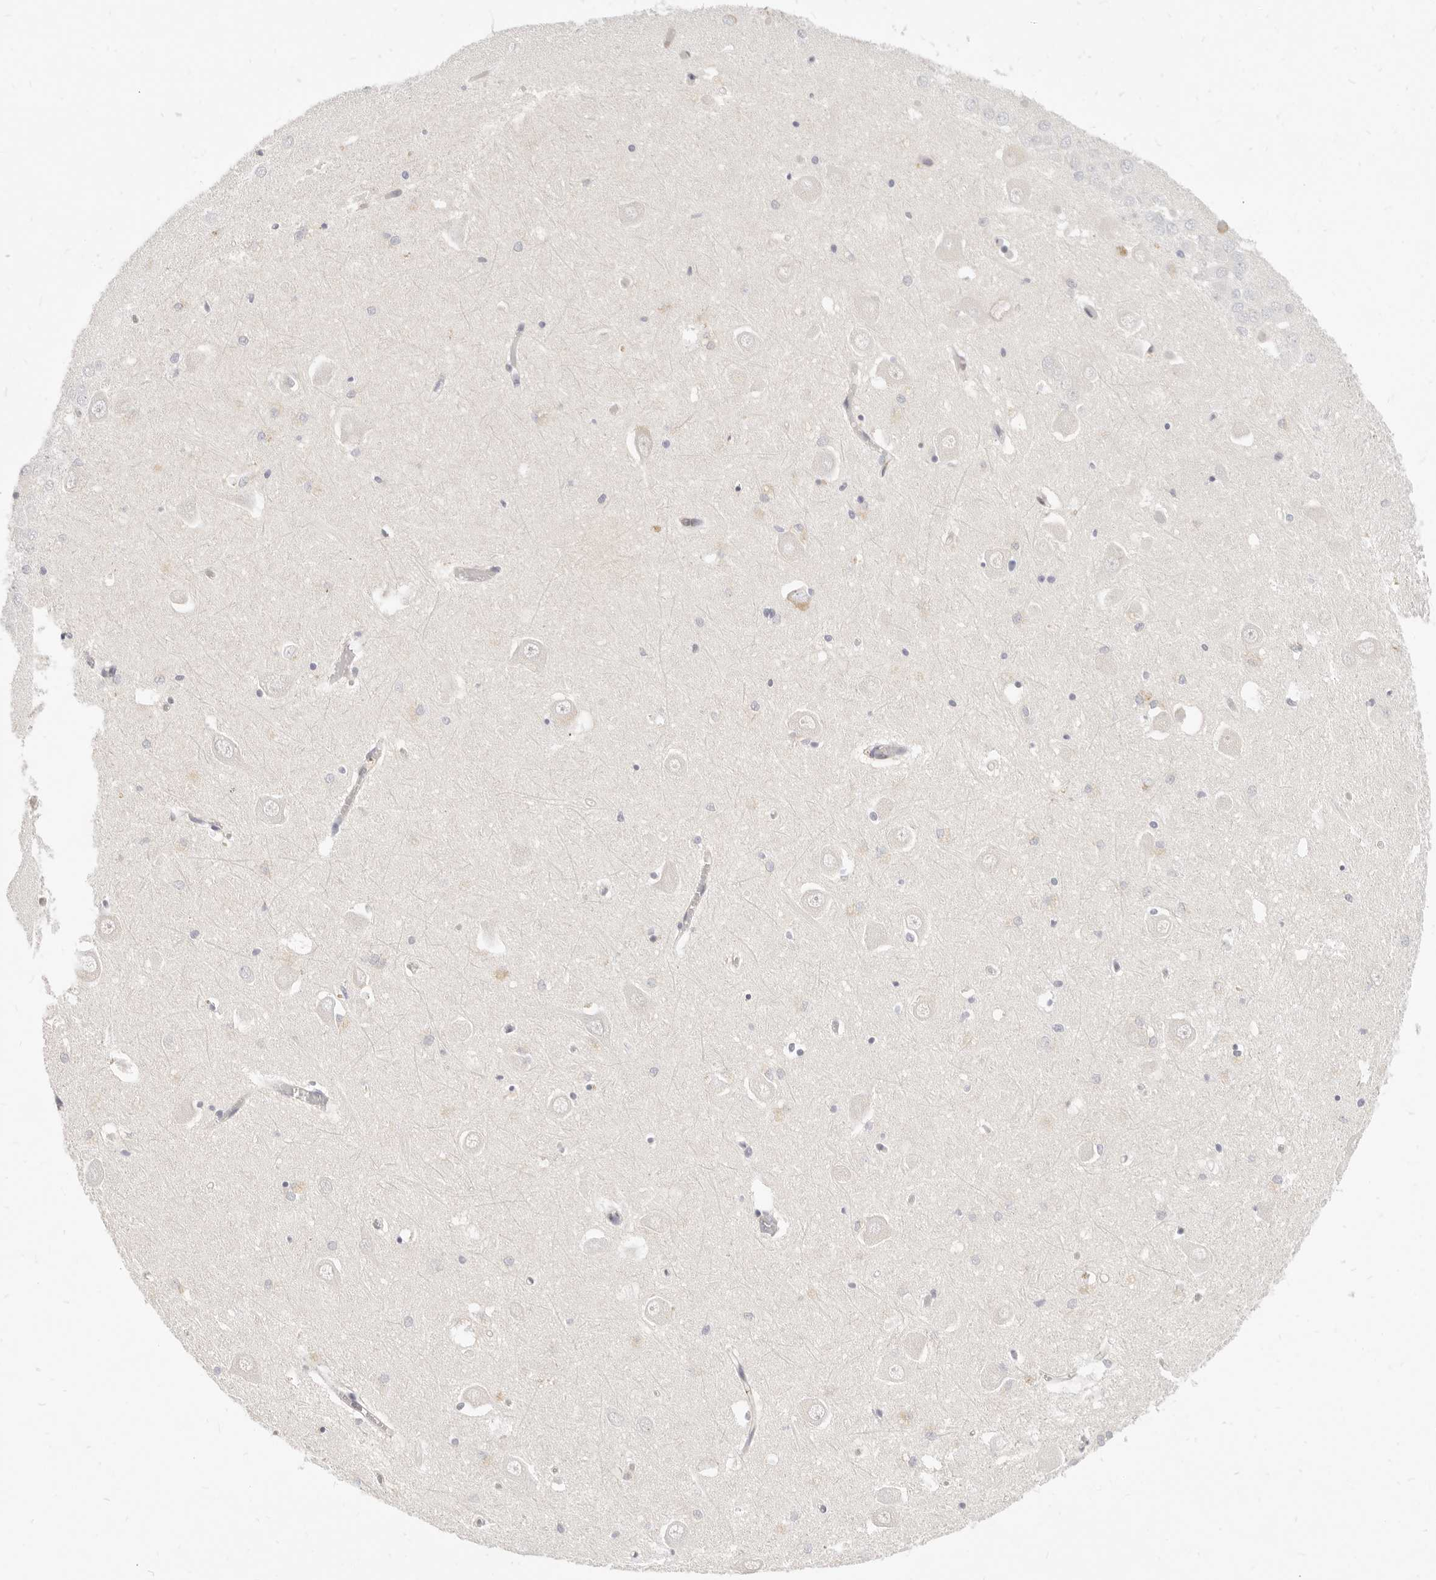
{"staining": {"intensity": "negative", "quantity": "none", "location": "none"}, "tissue": "hippocampus", "cell_type": "Glial cells", "image_type": "normal", "snomed": [{"axis": "morphology", "description": "Normal tissue, NOS"}, {"axis": "topography", "description": "Hippocampus"}], "caption": "Hippocampus stained for a protein using immunohistochemistry (IHC) shows no positivity glial cells.", "gene": "LTB4R2", "patient": {"sex": "male", "age": 70}}